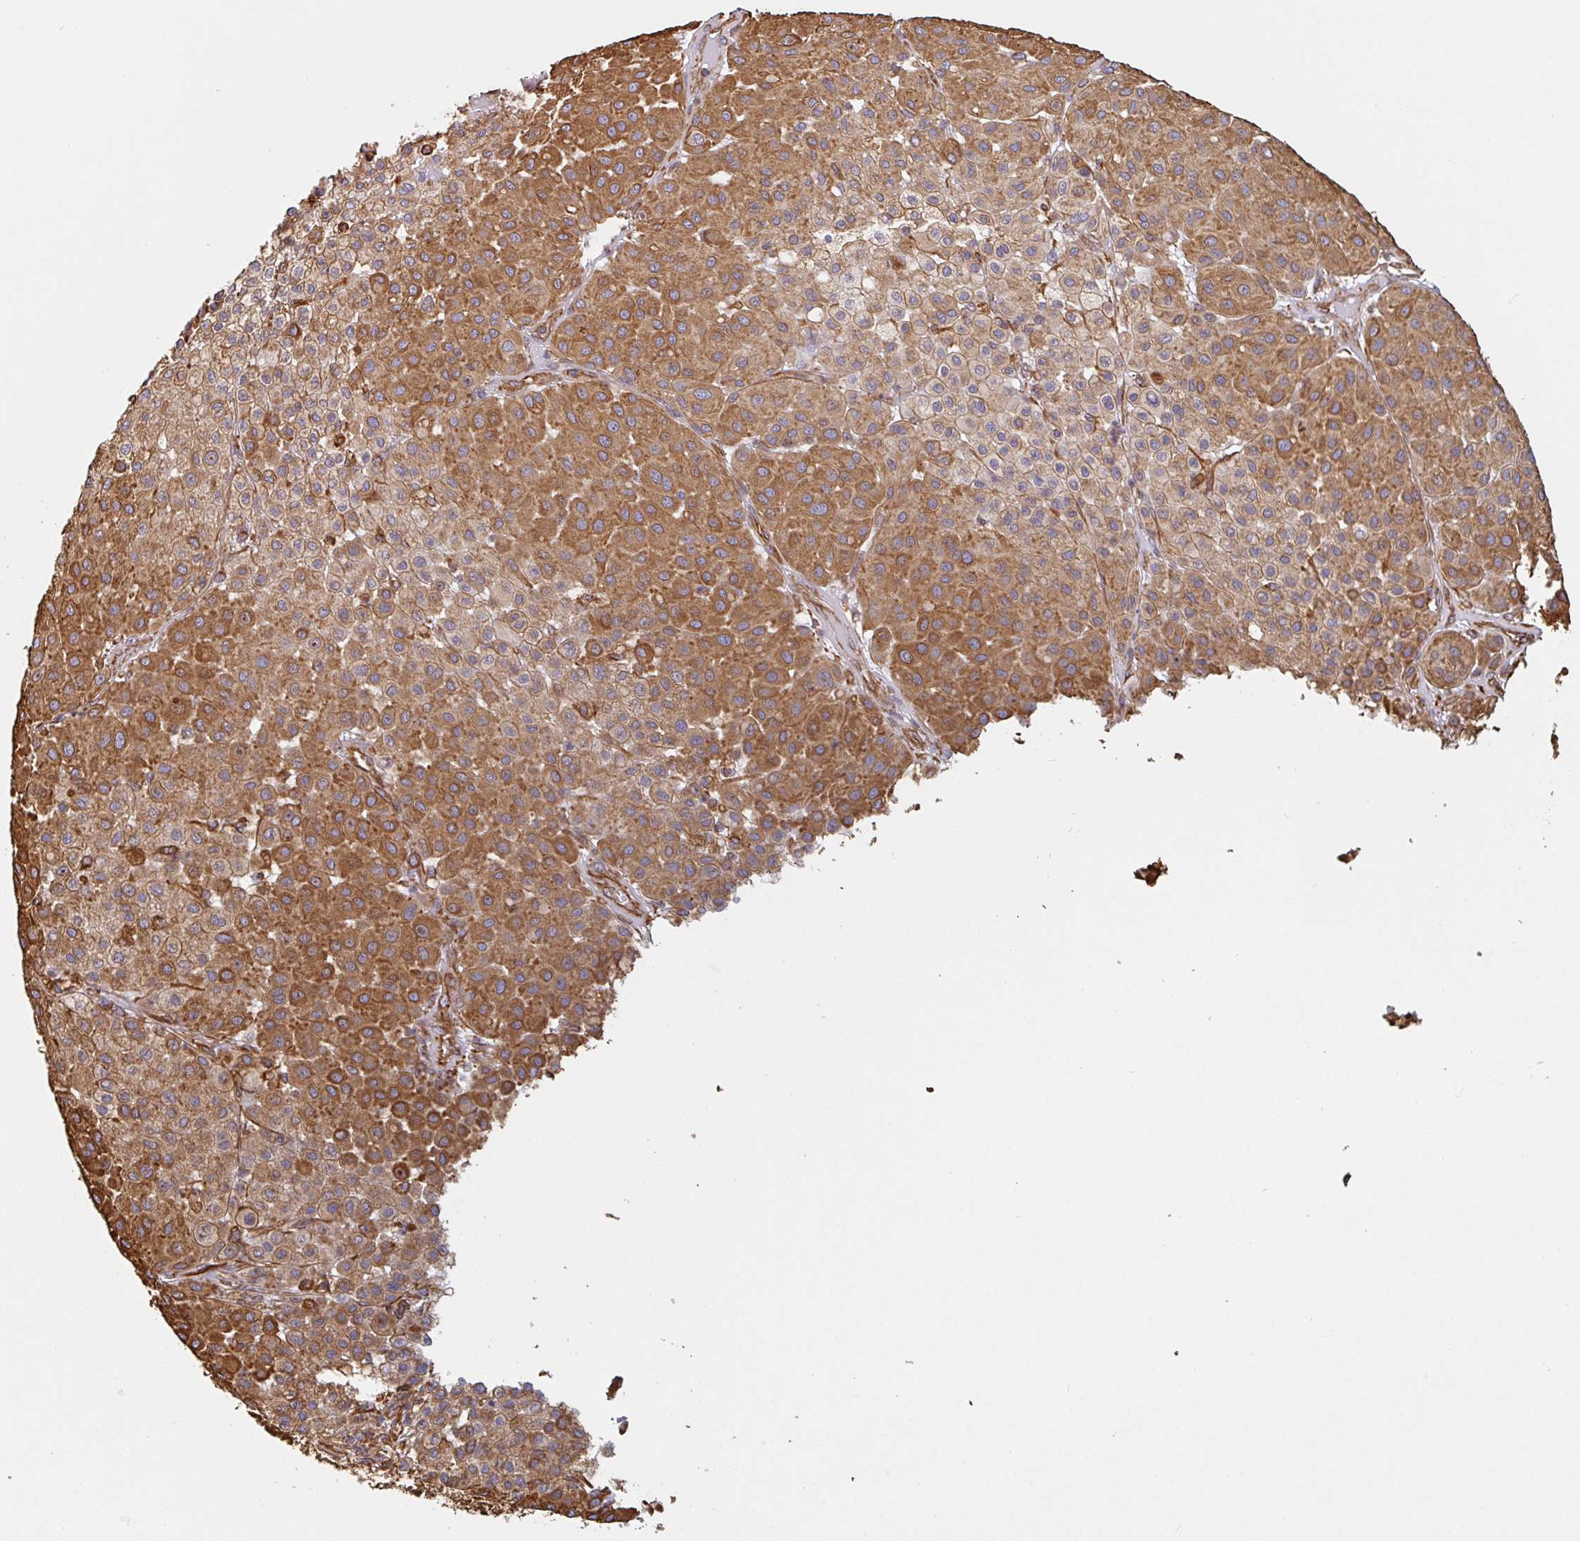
{"staining": {"intensity": "strong", "quantity": ">75%", "location": "cytoplasmic/membranous"}, "tissue": "melanoma", "cell_type": "Tumor cells", "image_type": "cancer", "snomed": [{"axis": "morphology", "description": "Malignant melanoma, Metastatic site"}, {"axis": "topography", "description": "Smooth muscle"}], "caption": "This is an image of immunohistochemistry staining of malignant melanoma (metastatic site), which shows strong staining in the cytoplasmic/membranous of tumor cells.", "gene": "PPFIA1", "patient": {"sex": "male", "age": 41}}